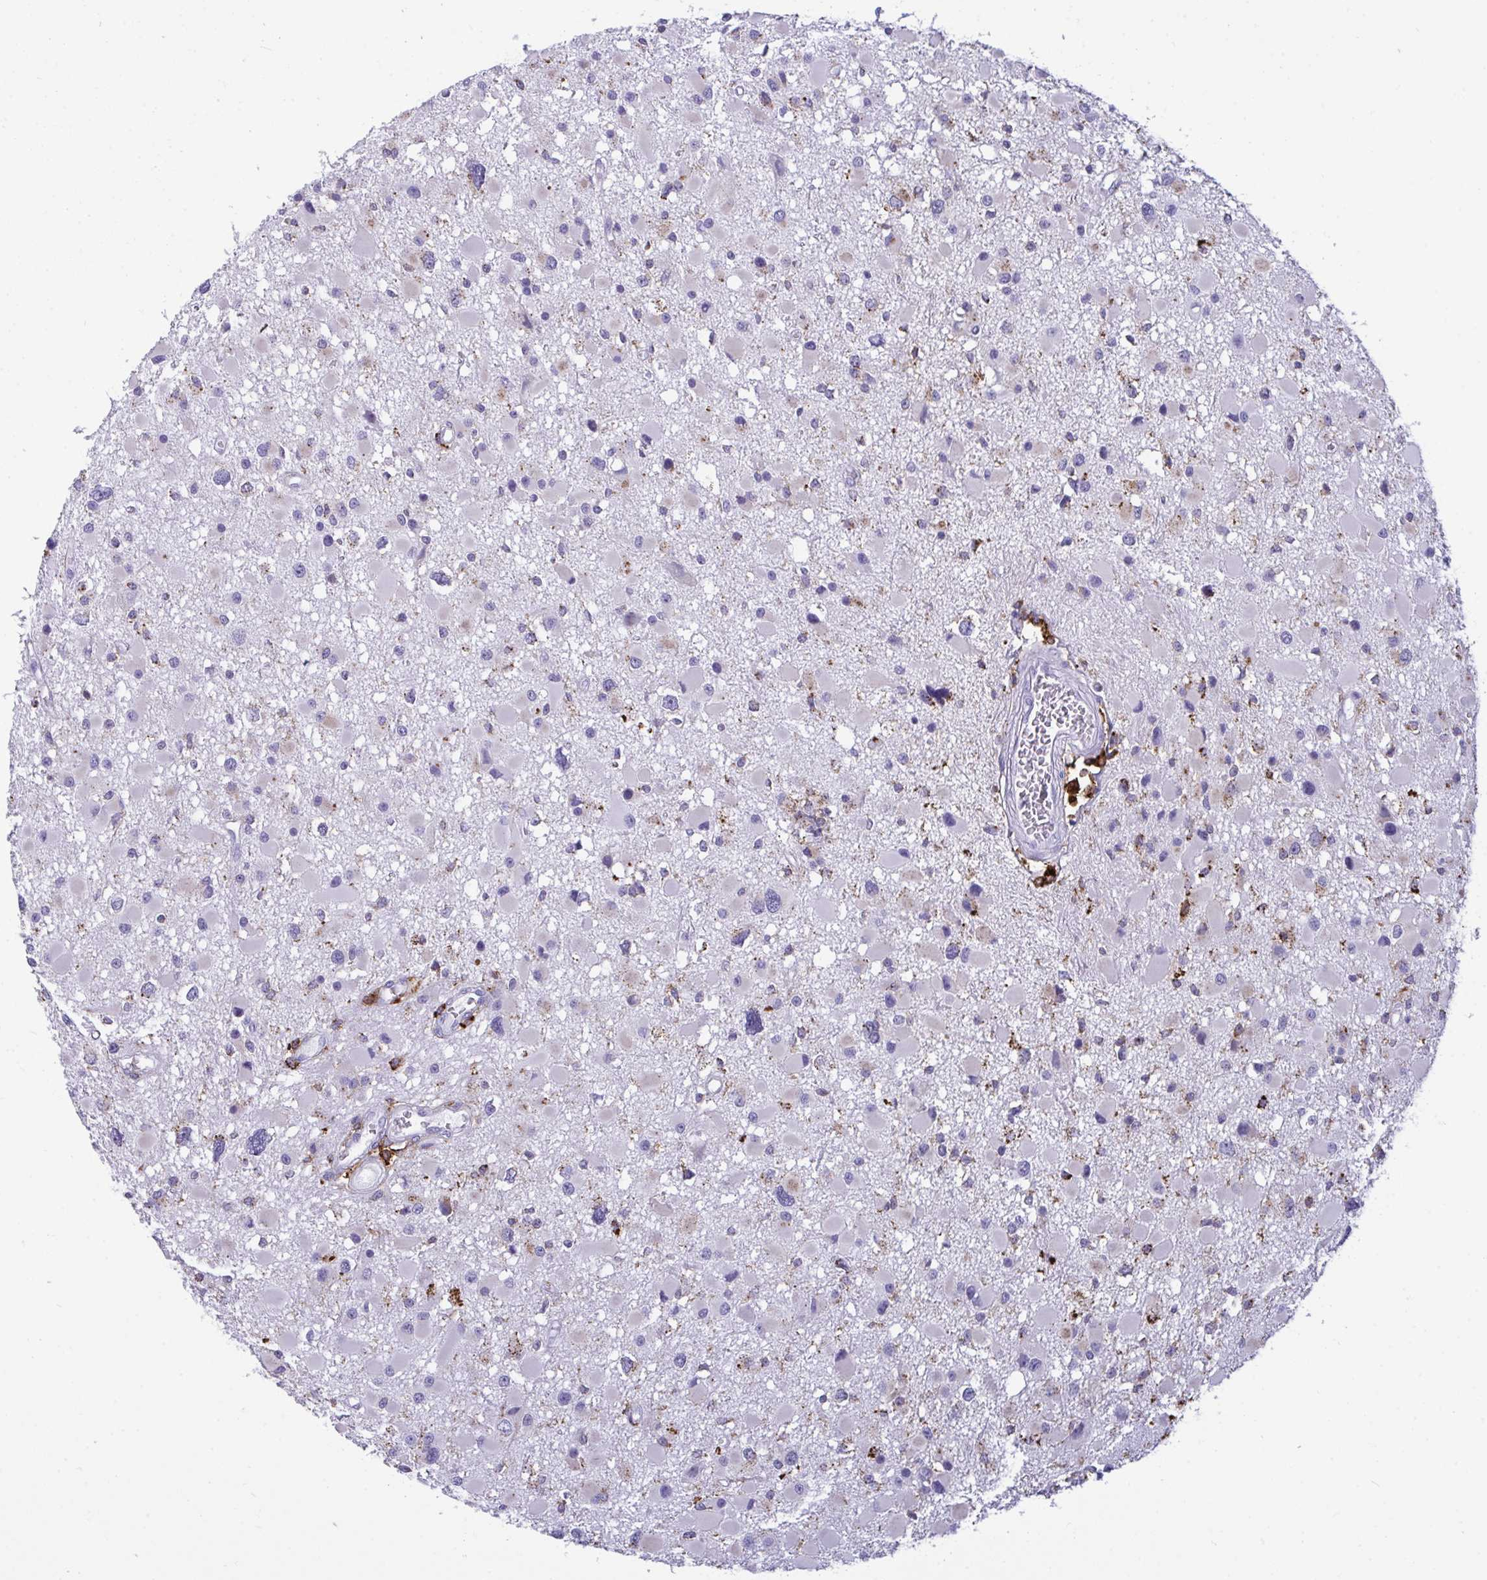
{"staining": {"intensity": "negative", "quantity": "none", "location": "none"}, "tissue": "glioma", "cell_type": "Tumor cells", "image_type": "cancer", "snomed": [{"axis": "morphology", "description": "Glioma, malignant, High grade"}, {"axis": "topography", "description": "Brain"}], "caption": "Immunohistochemistry histopathology image of neoplastic tissue: glioma stained with DAB exhibits no significant protein positivity in tumor cells.", "gene": "CPVL", "patient": {"sex": "male", "age": 54}}